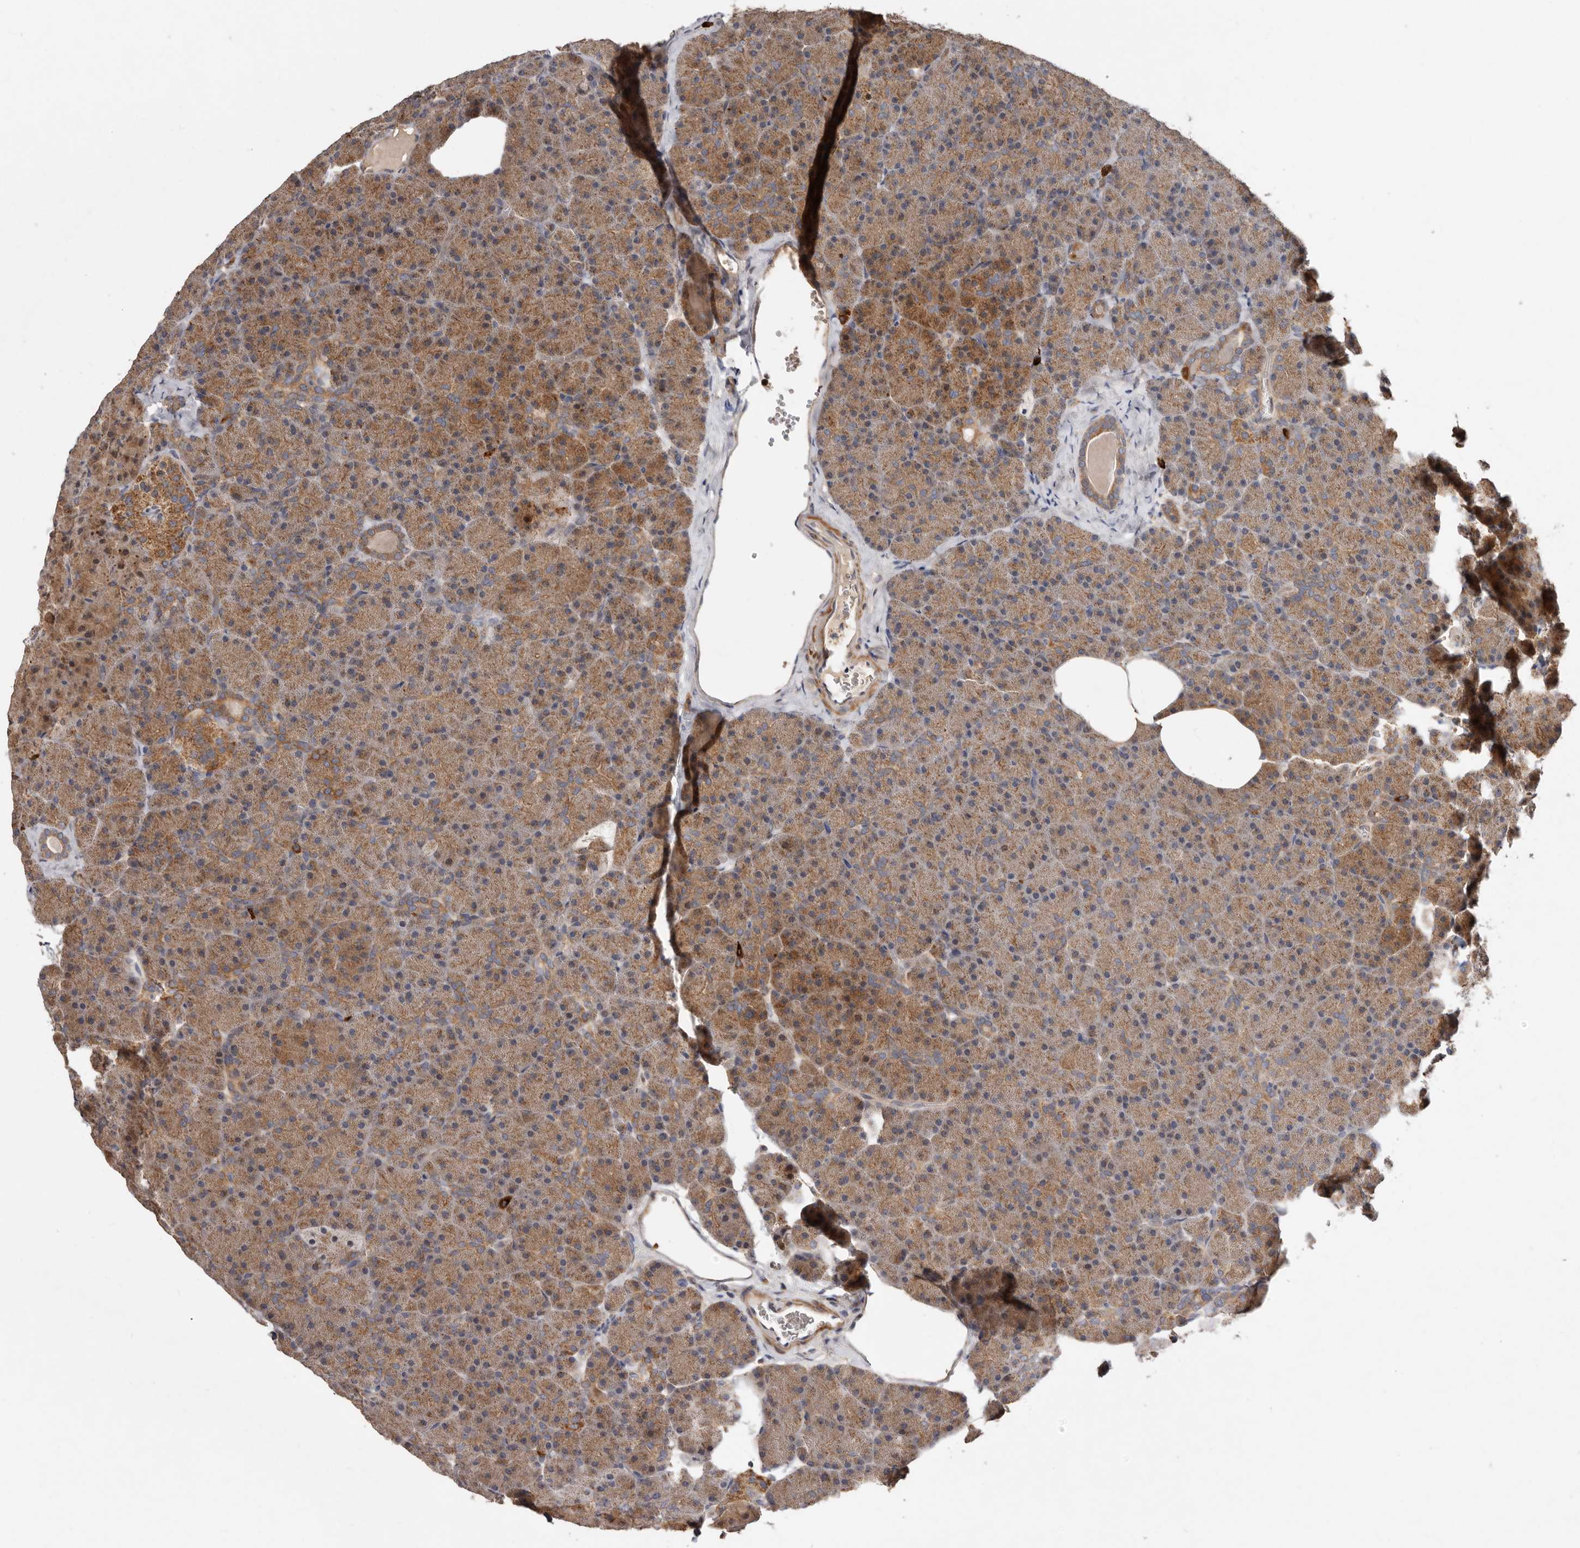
{"staining": {"intensity": "moderate", "quantity": ">75%", "location": "cytoplasmic/membranous"}, "tissue": "pancreas", "cell_type": "Exocrine glandular cells", "image_type": "normal", "snomed": [{"axis": "morphology", "description": "Normal tissue, NOS"}, {"axis": "morphology", "description": "Carcinoid, malignant, NOS"}, {"axis": "topography", "description": "Pancreas"}], "caption": "This histopathology image displays immunohistochemistry staining of benign pancreas, with medium moderate cytoplasmic/membranous staining in approximately >75% of exocrine glandular cells.", "gene": "GOT1L1", "patient": {"sex": "female", "age": 35}}